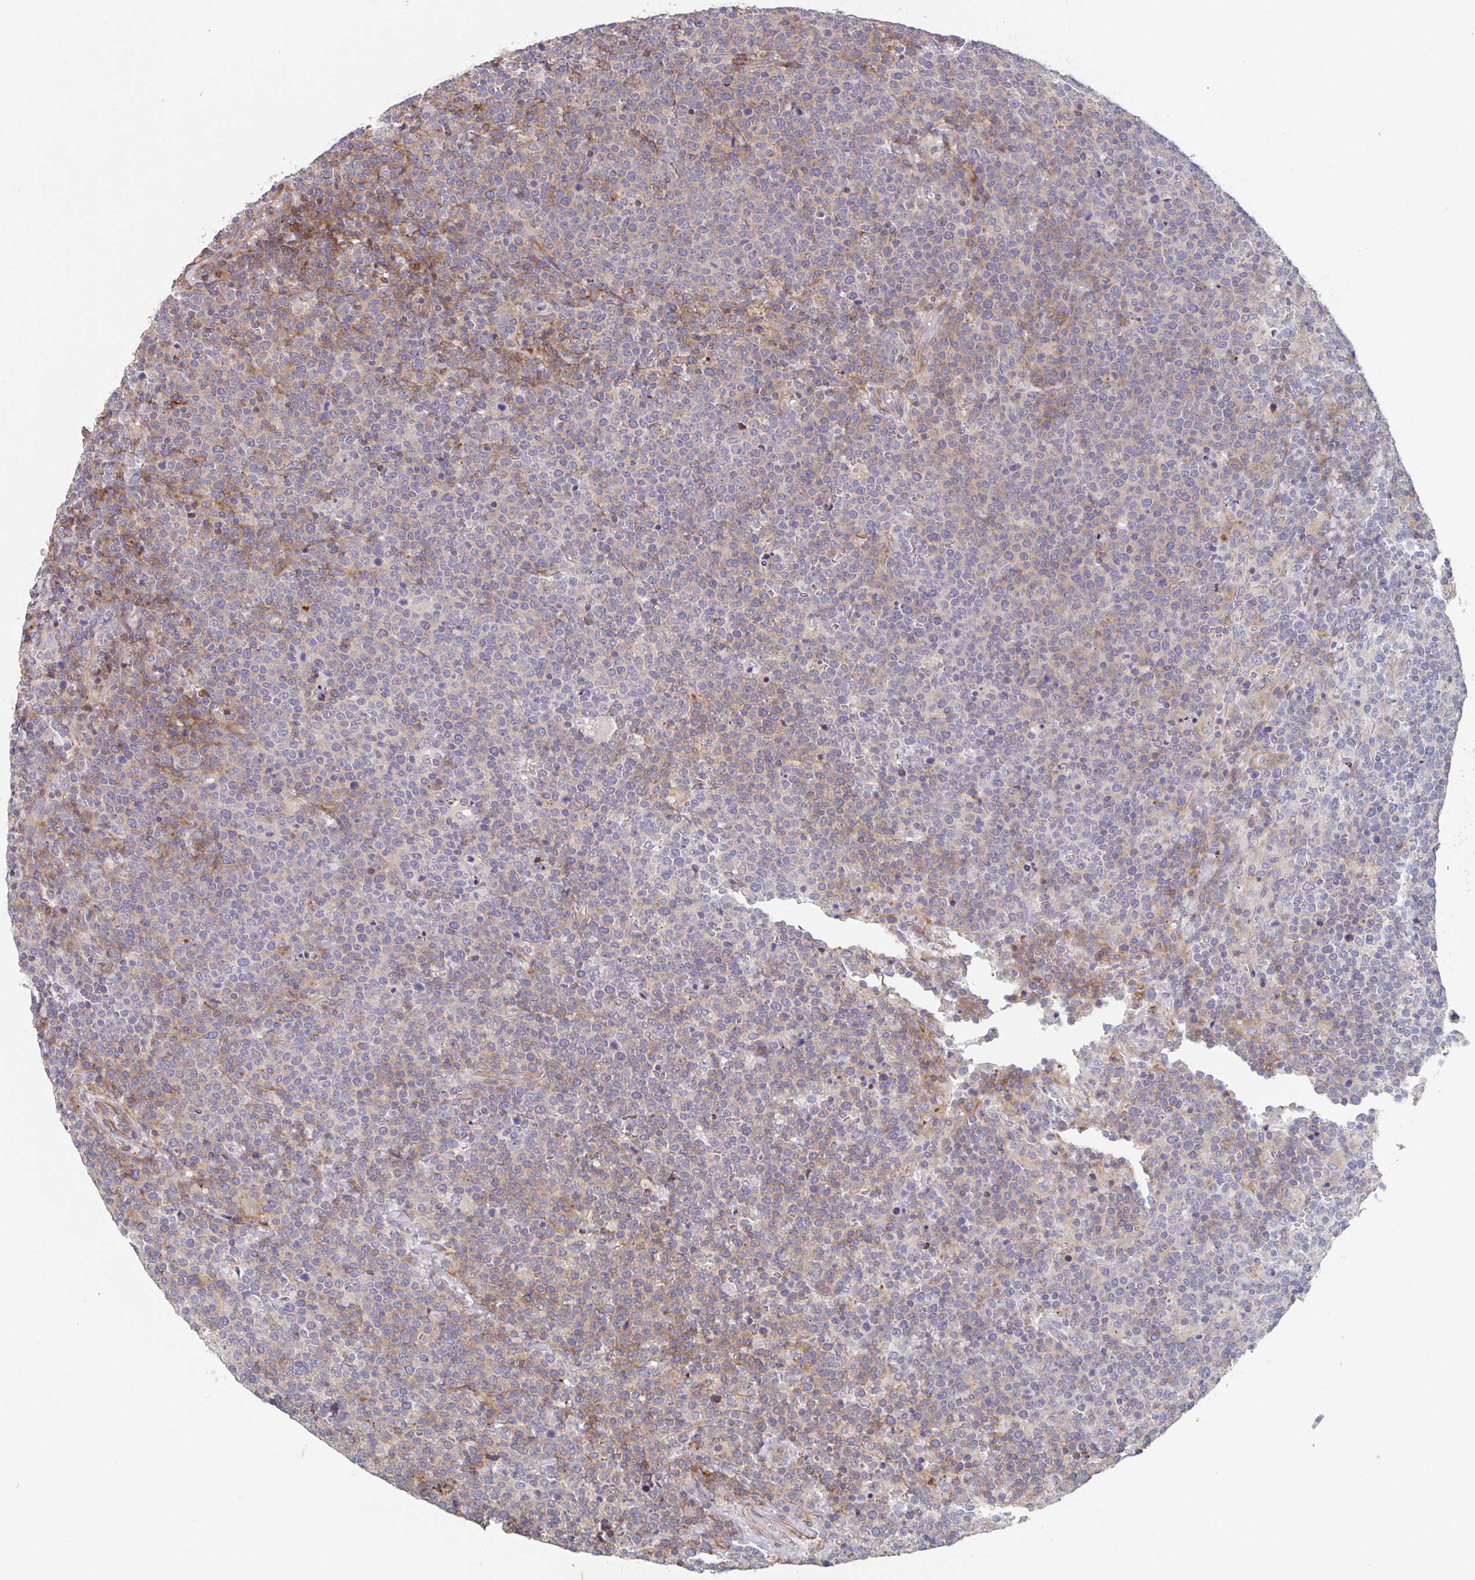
{"staining": {"intensity": "weak", "quantity": "25%-75%", "location": "cytoplasmic/membranous"}, "tissue": "lymphoma", "cell_type": "Tumor cells", "image_type": "cancer", "snomed": [{"axis": "morphology", "description": "Malignant lymphoma, non-Hodgkin's type, High grade"}, {"axis": "topography", "description": "Lymph node"}], "caption": "Weak cytoplasmic/membranous protein staining is identified in approximately 25%-75% of tumor cells in lymphoma. The protein of interest is shown in brown color, while the nuclei are stained blue.", "gene": "FZD2", "patient": {"sex": "male", "age": 61}}